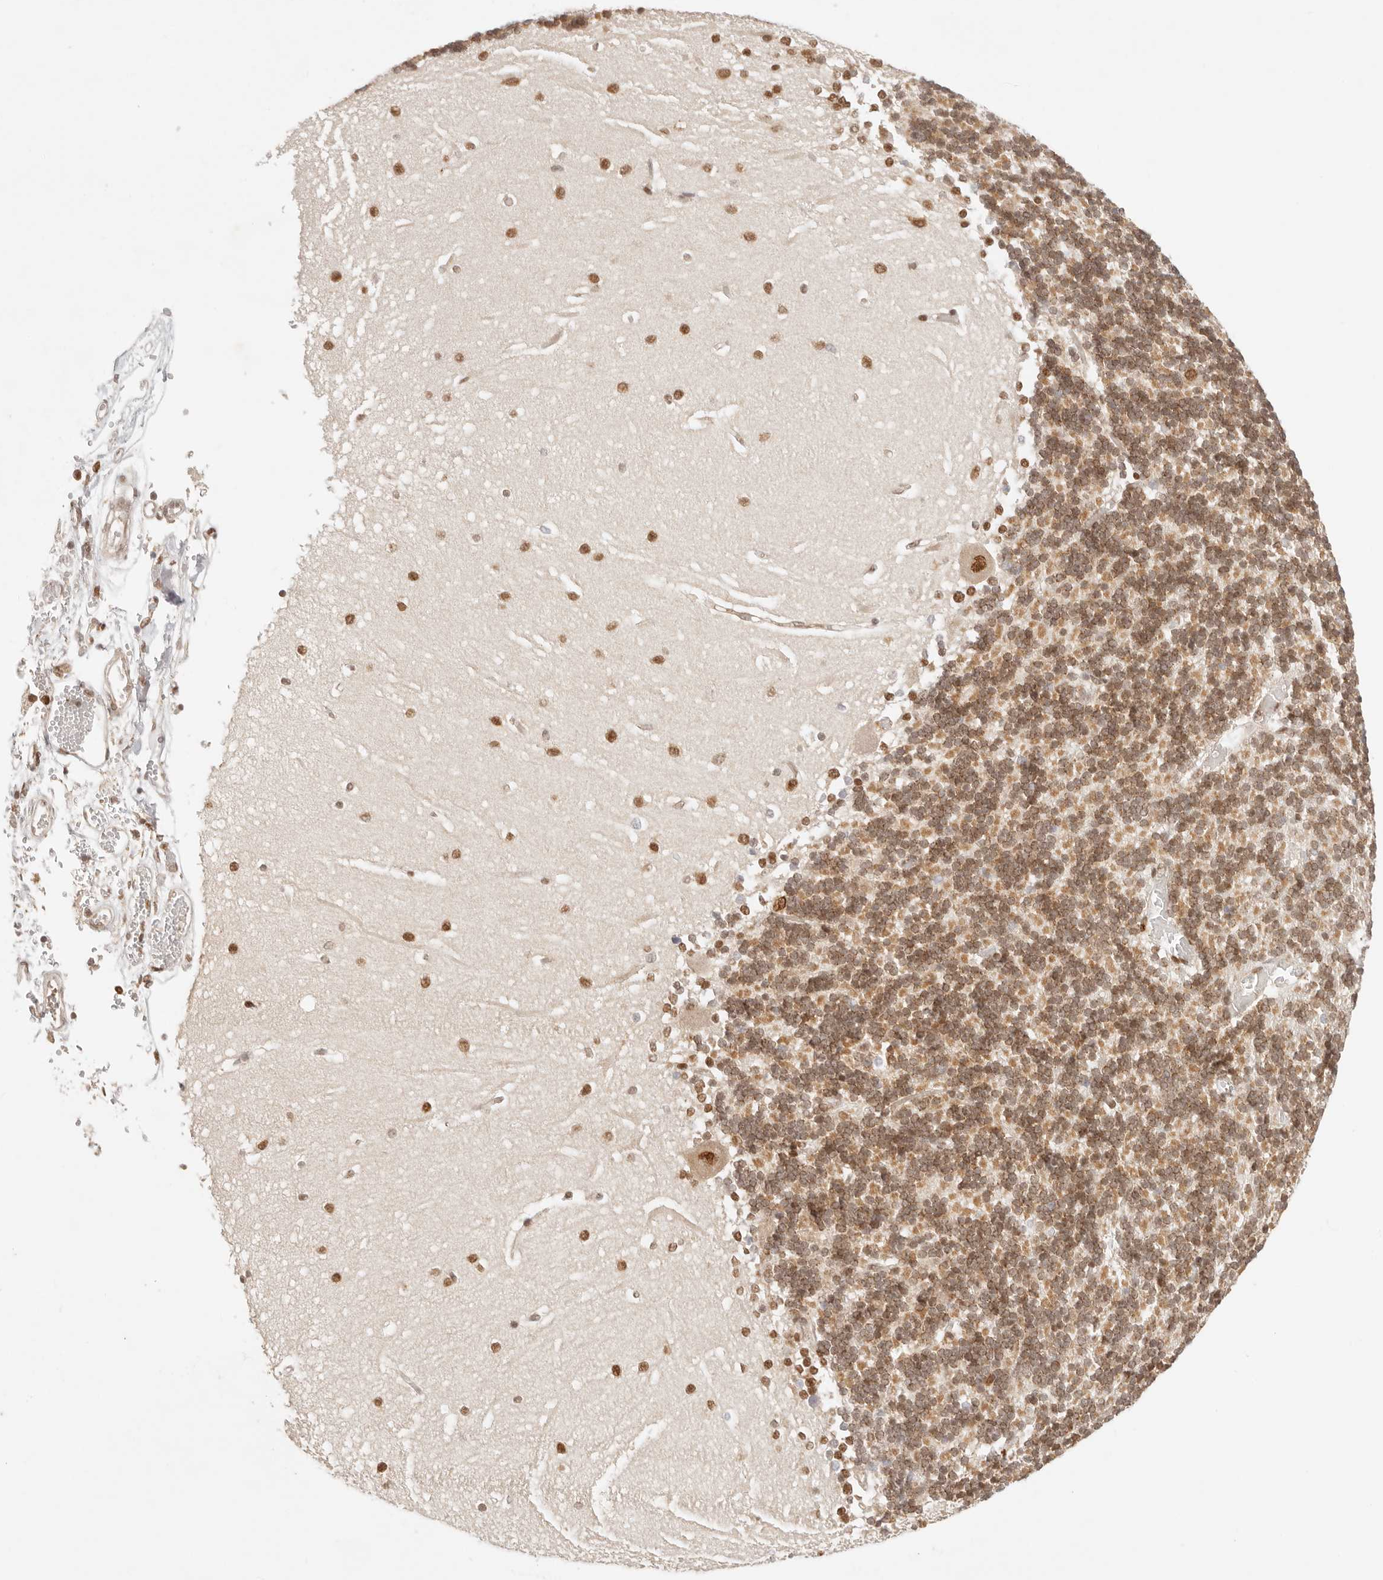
{"staining": {"intensity": "moderate", "quantity": "25%-75%", "location": "nuclear"}, "tissue": "cerebellum", "cell_type": "Cells in granular layer", "image_type": "normal", "snomed": [{"axis": "morphology", "description": "Normal tissue, NOS"}, {"axis": "topography", "description": "Cerebellum"}], "caption": "Benign cerebellum was stained to show a protein in brown. There is medium levels of moderate nuclear expression in approximately 25%-75% of cells in granular layer. The protein is stained brown, and the nuclei are stained in blue (DAB (3,3'-diaminobenzidine) IHC with brightfield microscopy, high magnification).", "gene": "HOXC5", "patient": {"sex": "male", "age": 37}}